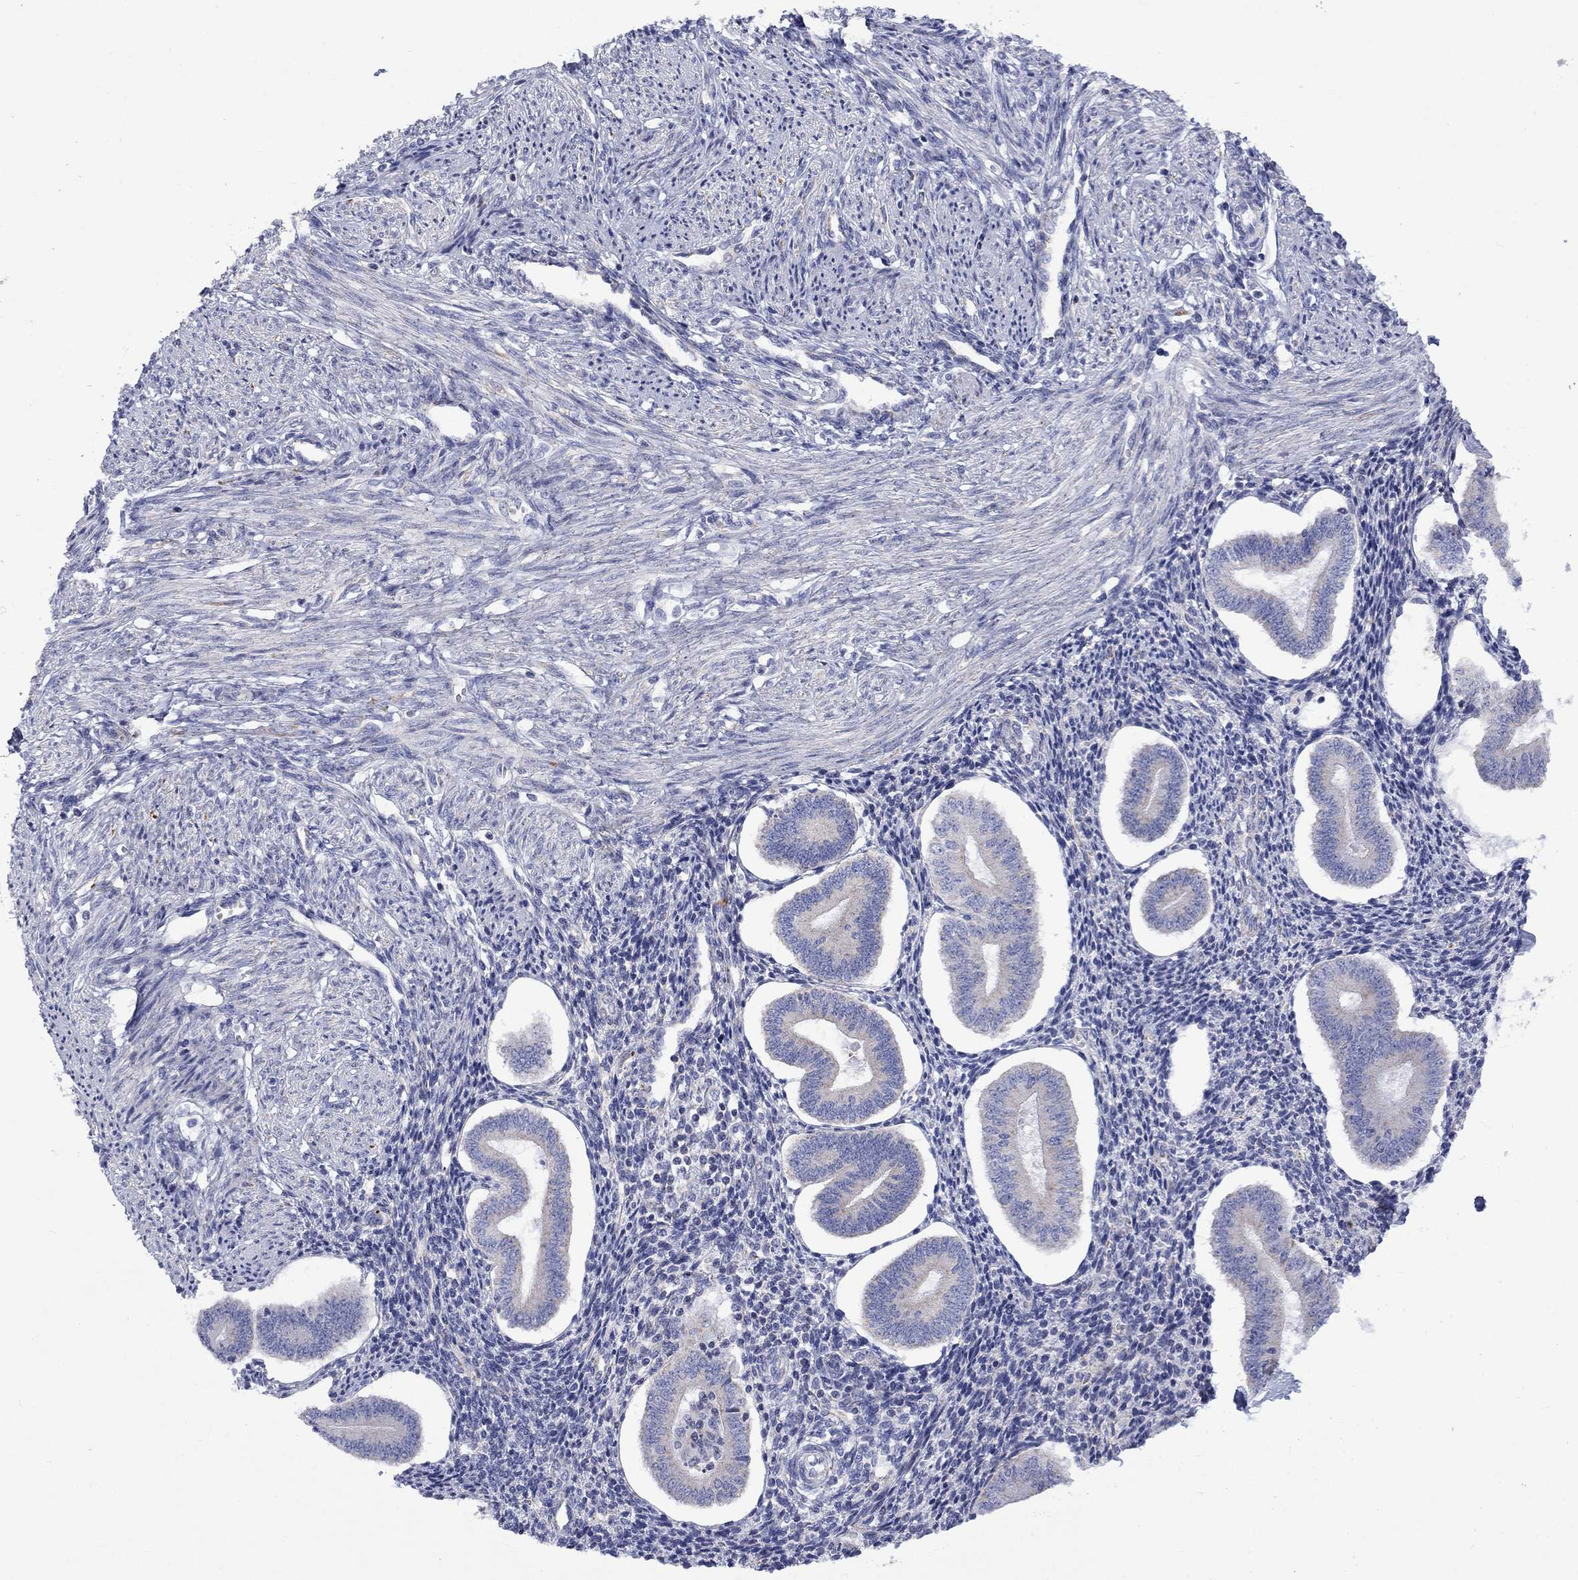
{"staining": {"intensity": "negative", "quantity": "none", "location": "none"}, "tissue": "endometrium", "cell_type": "Cells in endometrial stroma", "image_type": "normal", "snomed": [{"axis": "morphology", "description": "Normal tissue, NOS"}, {"axis": "topography", "description": "Endometrium"}], "caption": "A photomicrograph of endometrium stained for a protein reveals no brown staining in cells in endometrial stroma. (IHC, brightfield microscopy, high magnification).", "gene": "CISD1", "patient": {"sex": "female", "age": 40}}